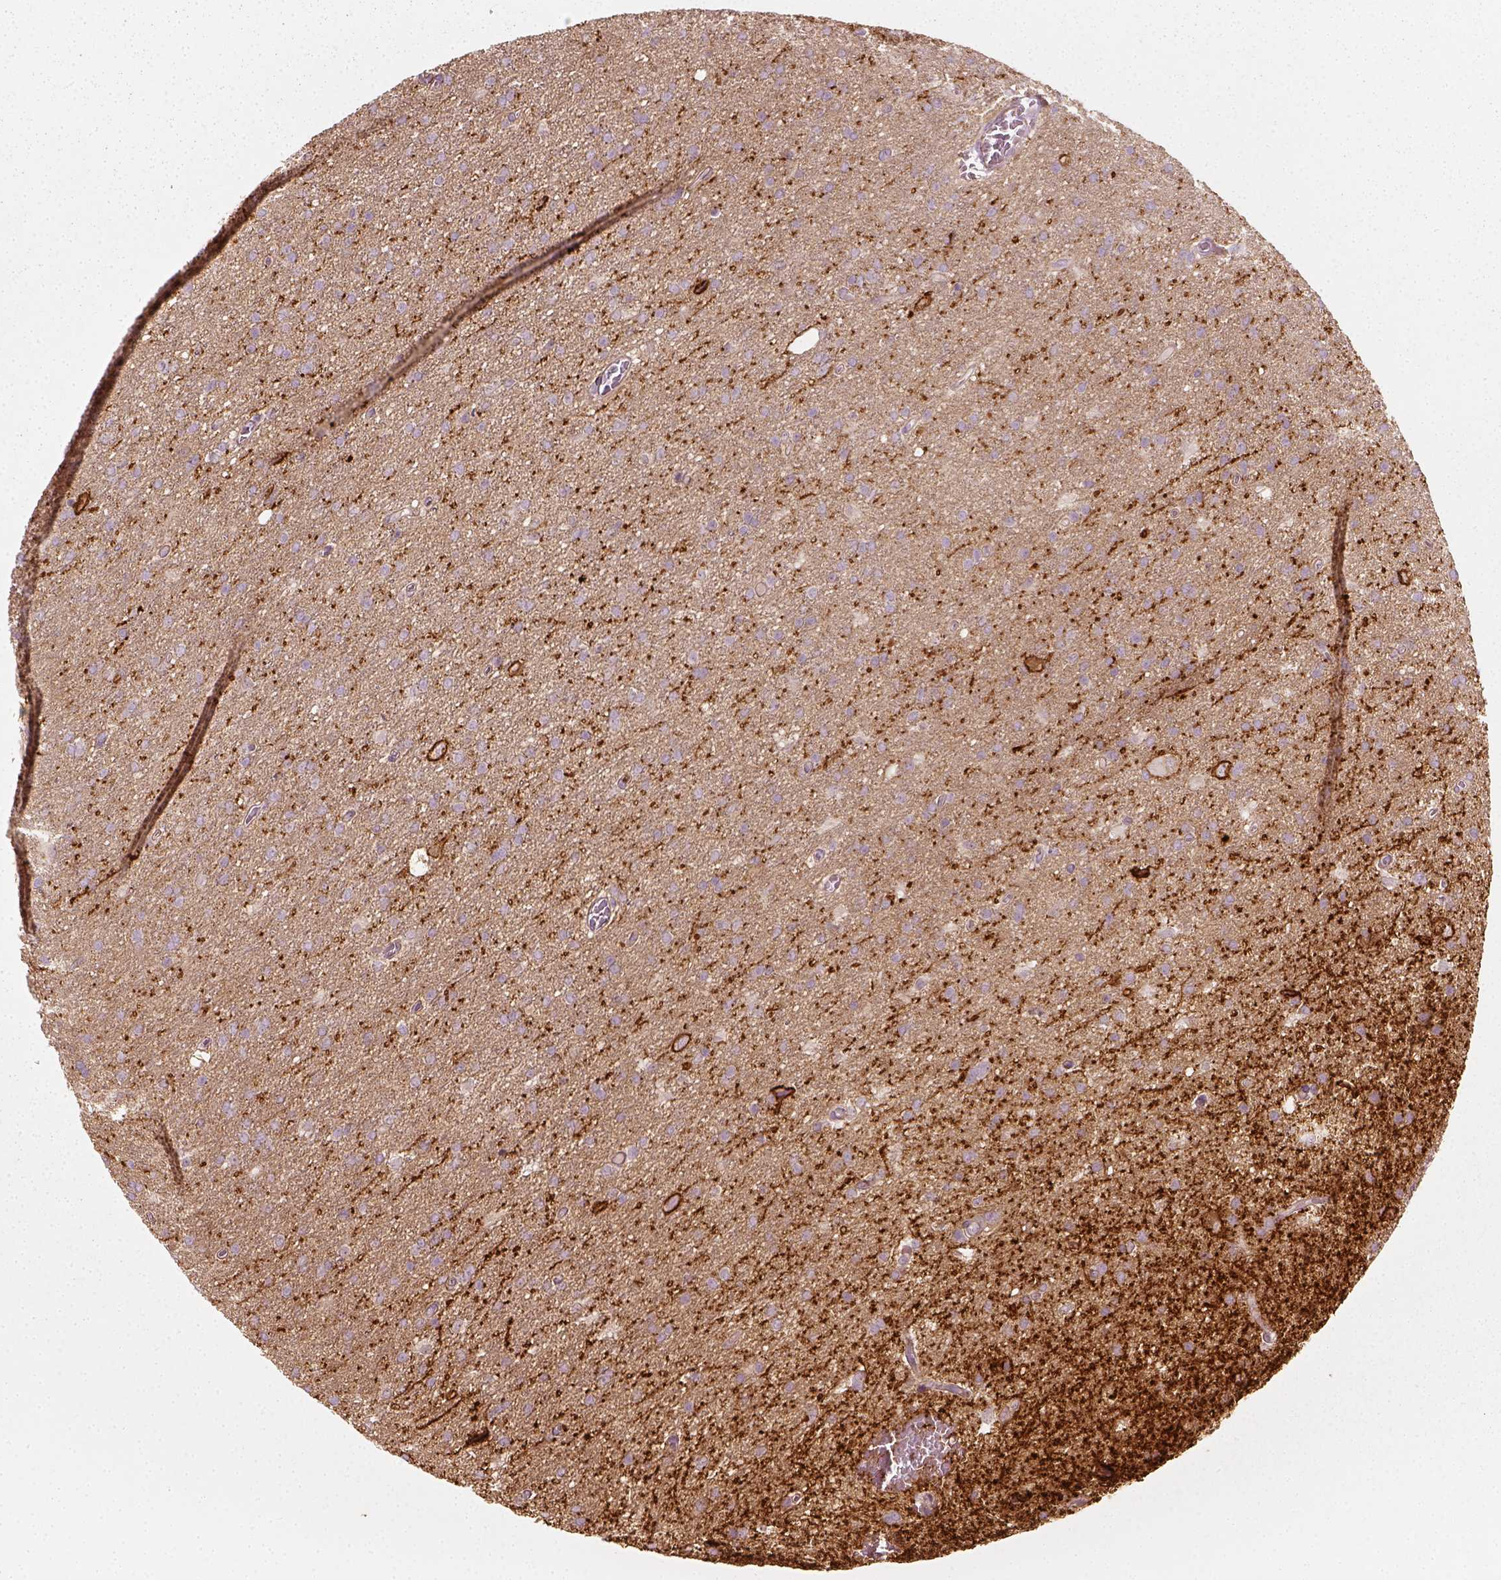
{"staining": {"intensity": "negative", "quantity": "none", "location": "none"}, "tissue": "glioma", "cell_type": "Tumor cells", "image_type": "cancer", "snomed": [{"axis": "morphology", "description": "Glioma, malignant, High grade"}, {"axis": "topography", "description": "Cerebral cortex"}], "caption": "A micrograph of glioma stained for a protein demonstrates no brown staining in tumor cells.", "gene": "NPTN", "patient": {"sex": "male", "age": 70}}